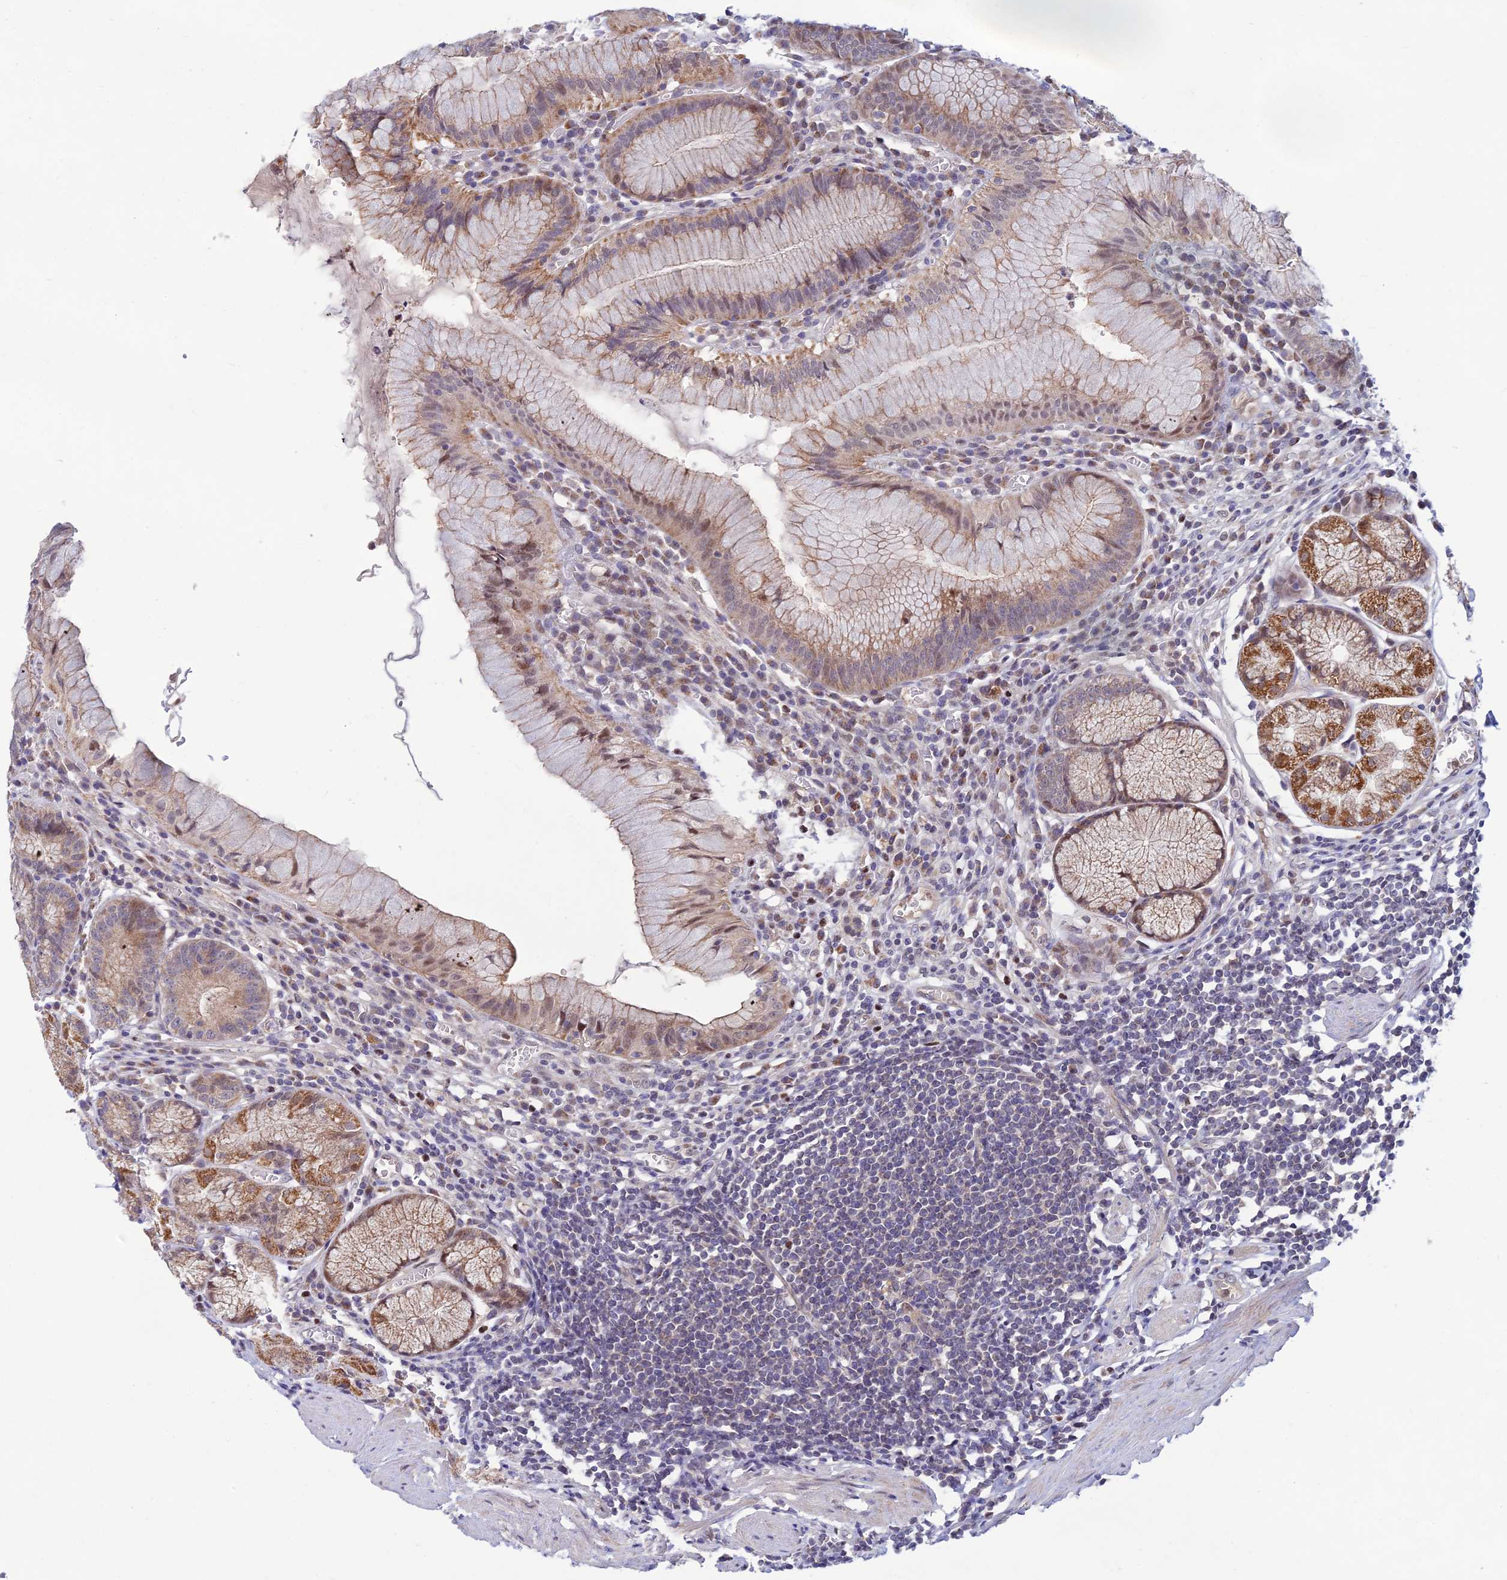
{"staining": {"intensity": "moderate", "quantity": ">75%", "location": "cytoplasmic/membranous,nuclear"}, "tissue": "stomach", "cell_type": "Glandular cells", "image_type": "normal", "snomed": [{"axis": "morphology", "description": "Normal tissue, NOS"}, {"axis": "topography", "description": "Stomach"}], "caption": "An immunohistochemistry histopathology image of benign tissue is shown. Protein staining in brown labels moderate cytoplasmic/membranous,nuclear positivity in stomach within glandular cells. (Stains: DAB in brown, nuclei in blue, Microscopy: brightfield microscopy at high magnification).", "gene": "FASTKD5", "patient": {"sex": "male", "age": 55}}